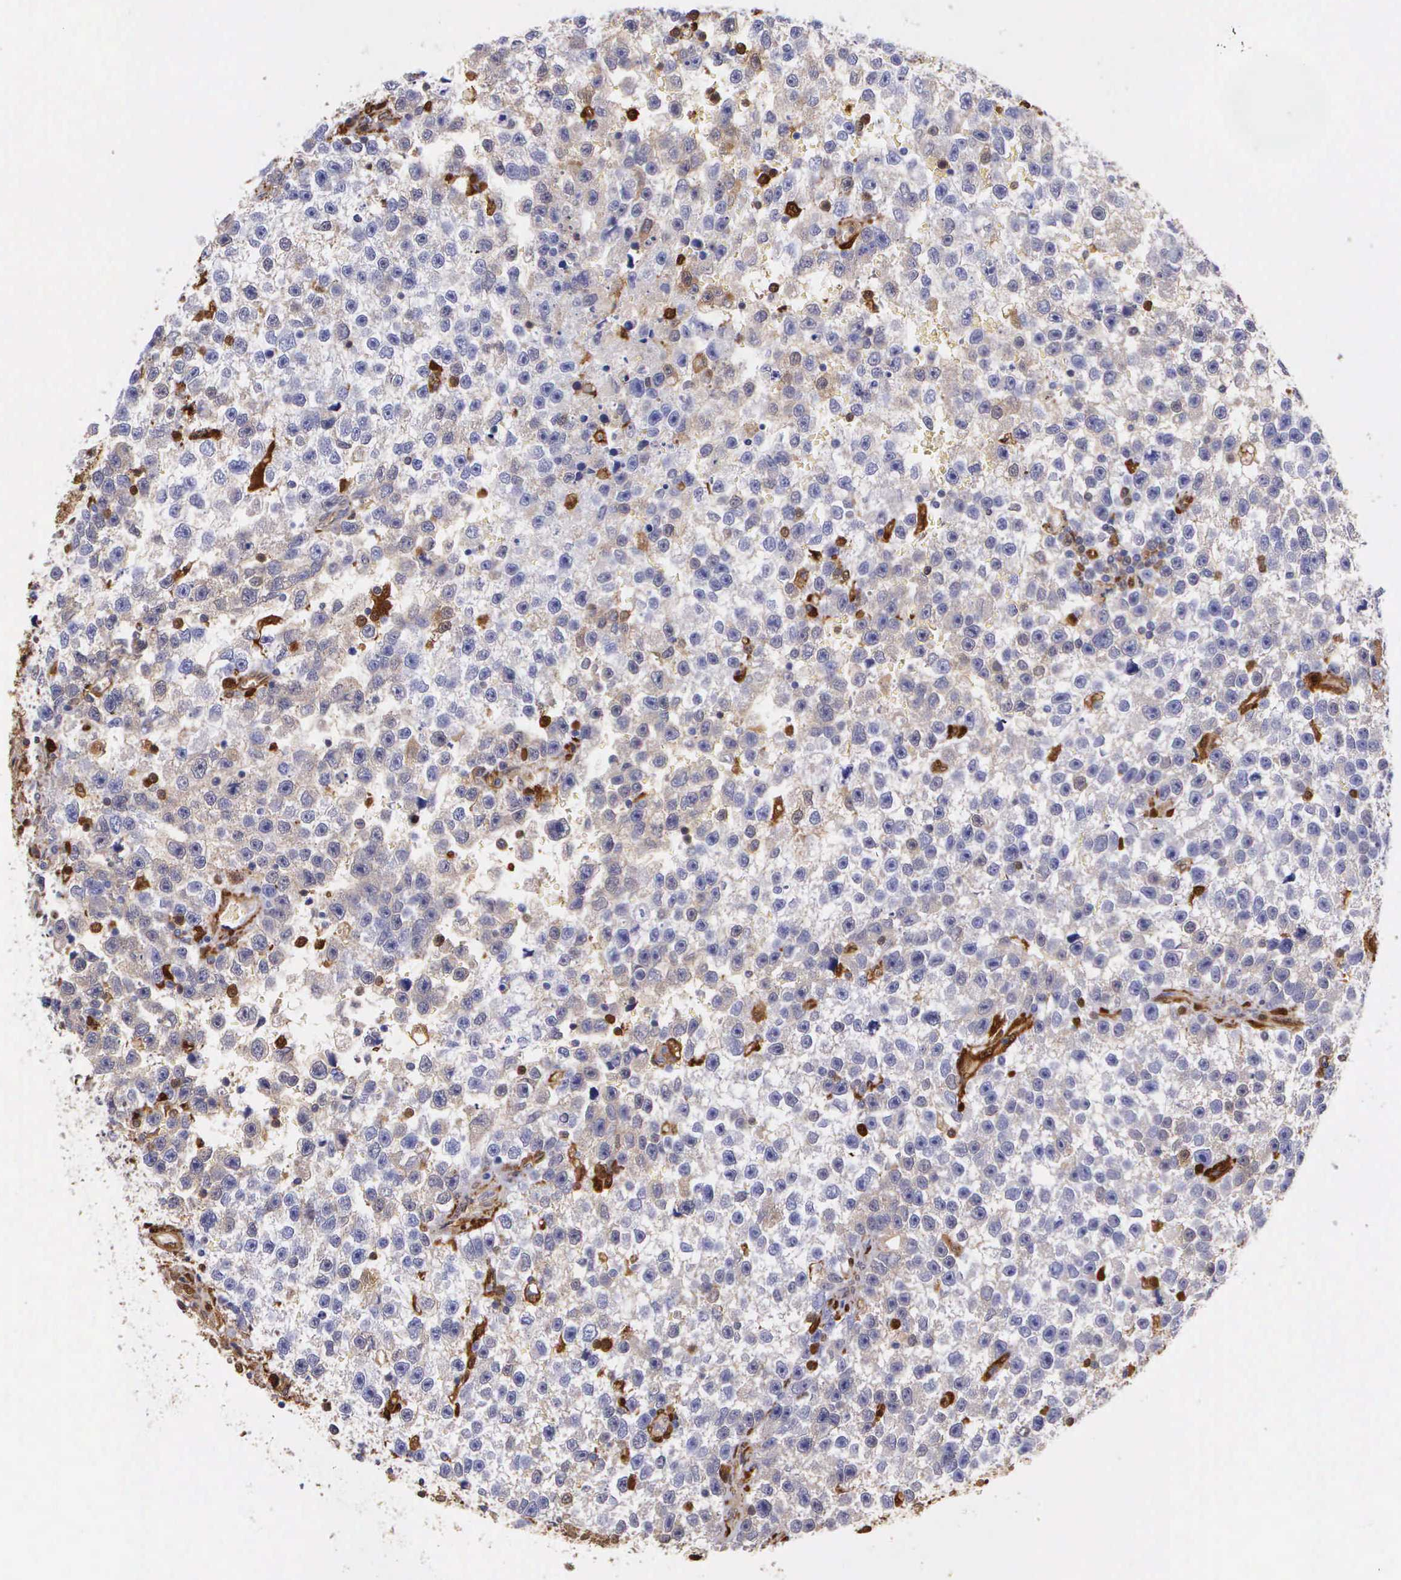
{"staining": {"intensity": "negative", "quantity": "none", "location": "none"}, "tissue": "testis cancer", "cell_type": "Tumor cells", "image_type": "cancer", "snomed": [{"axis": "morphology", "description": "Seminoma, NOS"}, {"axis": "topography", "description": "Testis"}], "caption": "This is a histopathology image of IHC staining of seminoma (testis), which shows no positivity in tumor cells. (Brightfield microscopy of DAB immunohistochemistry (IHC) at high magnification).", "gene": "LGALS1", "patient": {"sex": "male", "age": 33}}